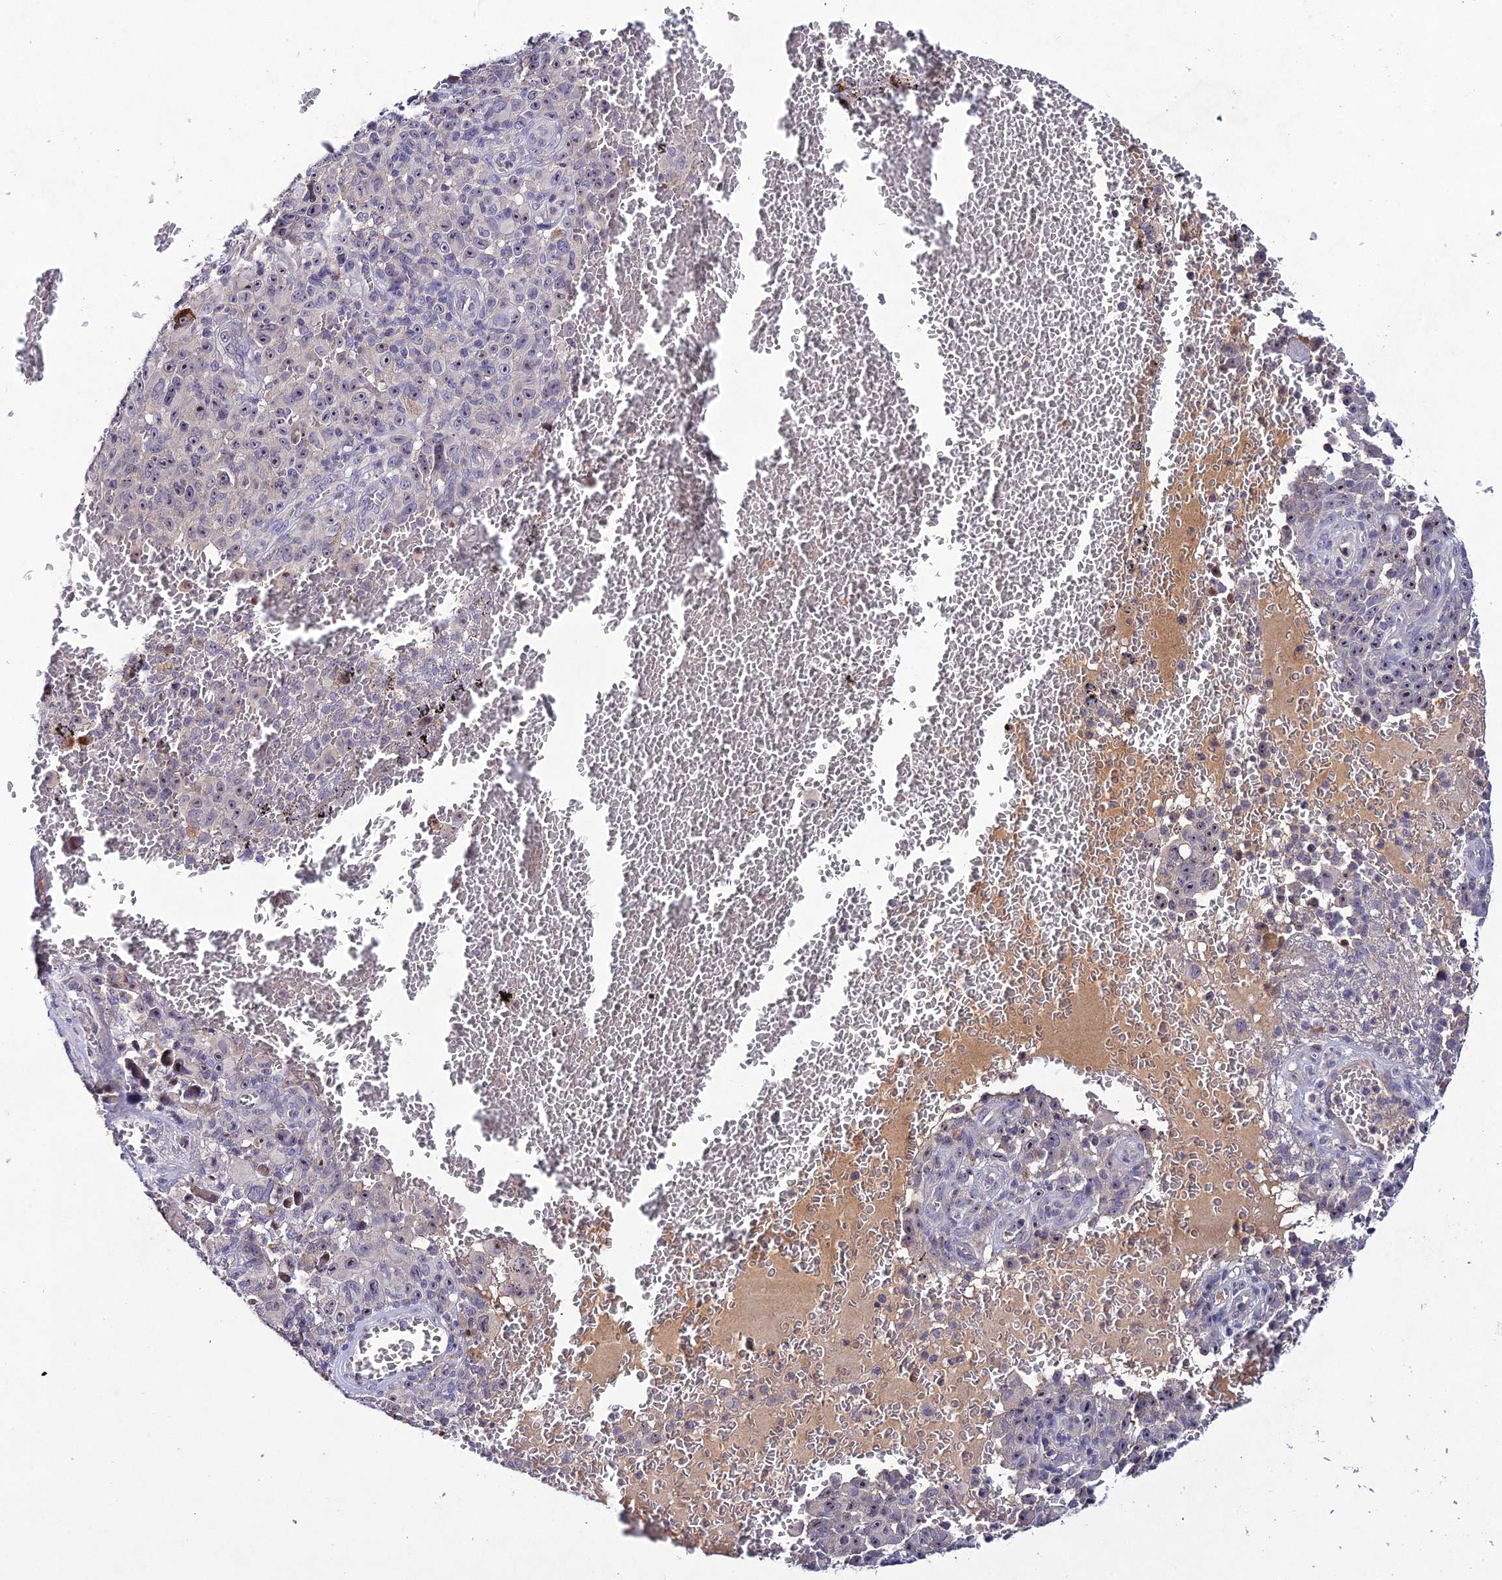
{"staining": {"intensity": "negative", "quantity": "none", "location": "none"}, "tissue": "melanoma", "cell_type": "Tumor cells", "image_type": "cancer", "snomed": [{"axis": "morphology", "description": "Malignant melanoma, NOS"}, {"axis": "topography", "description": "Skin"}], "caption": "Image shows no protein positivity in tumor cells of melanoma tissue.", "gene": "CHST5", "patient": {"sex": "female", "age": 82}}